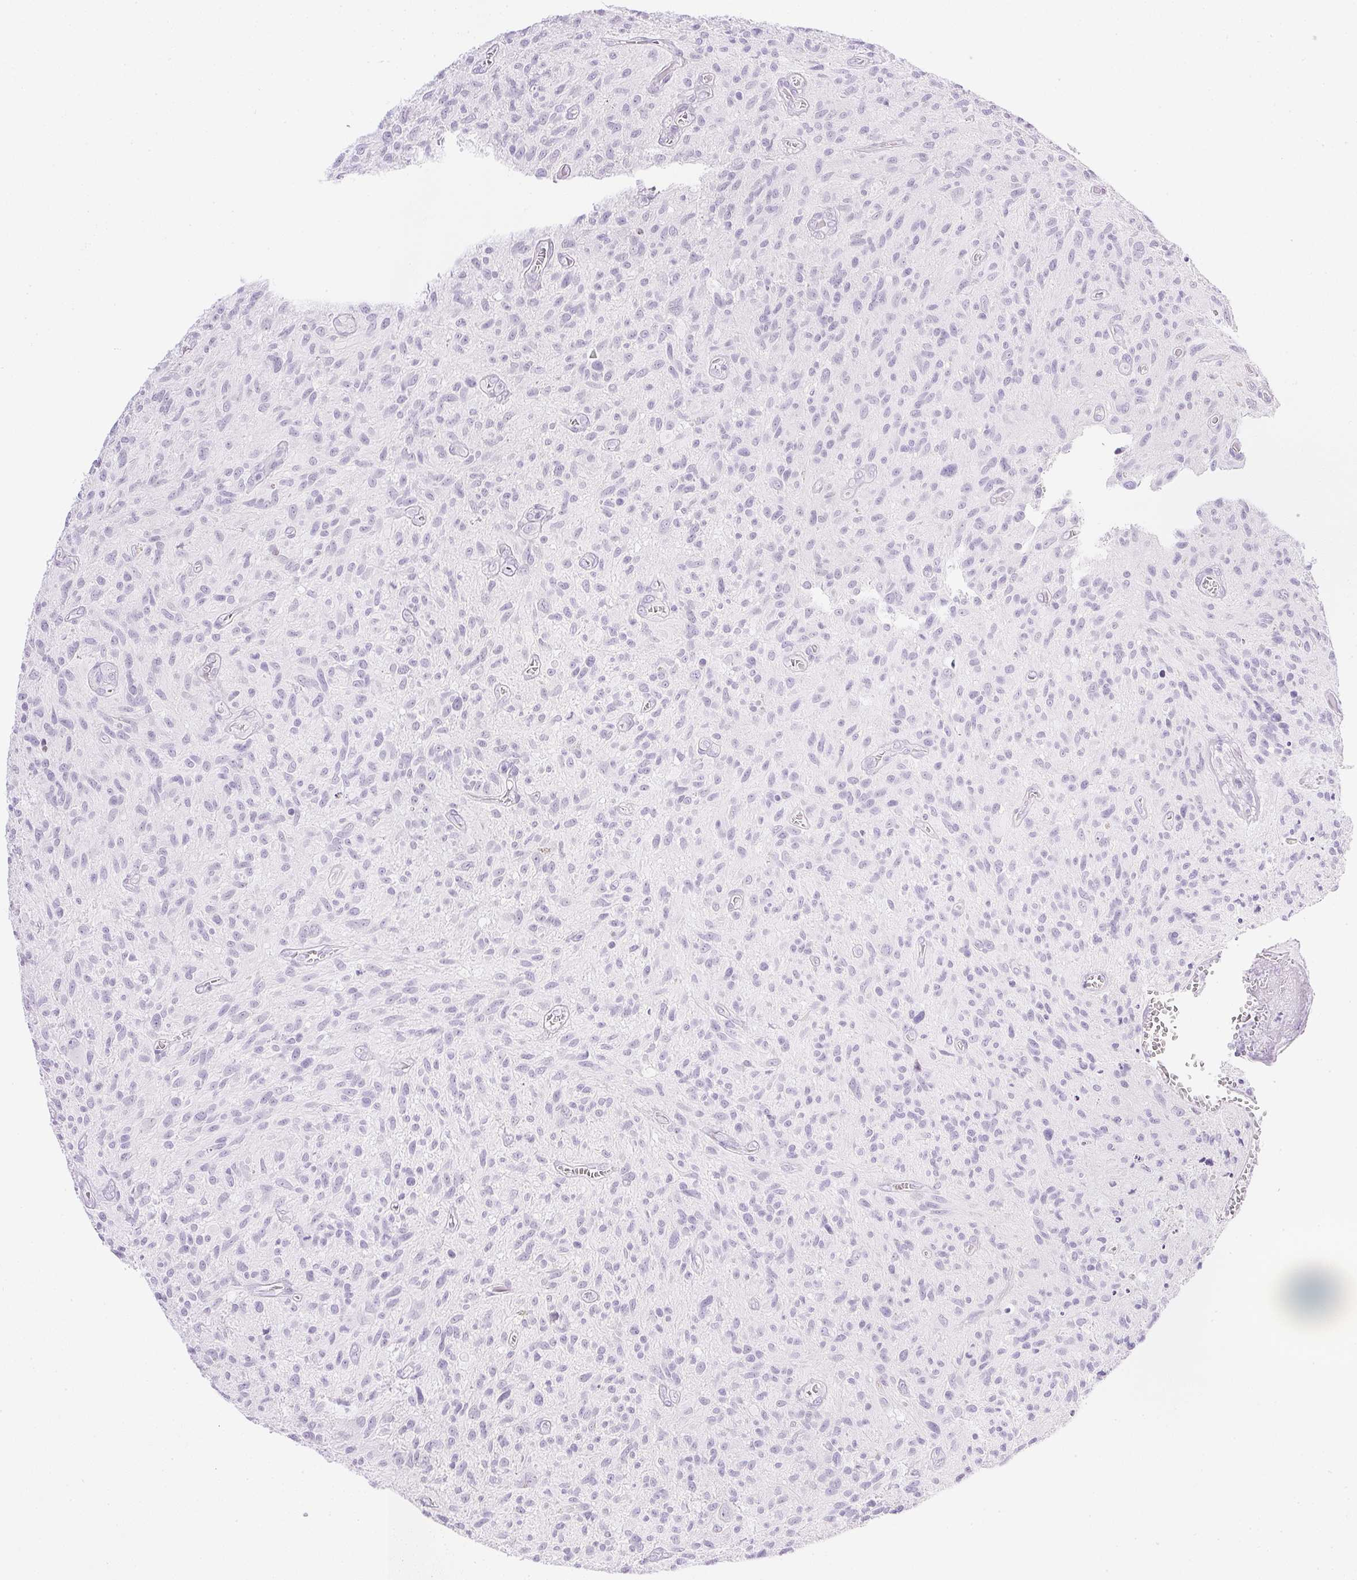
{"staining": {"intensity": "negative", "quantity": "none", "location": "none"}, "tissue": "glioma", "cell_type": "Tumor cells", "image_type": "cancer", "snomed": [{"axis": "morphology", "description": "Glioma, malignant, High grade"}, {"axis": "topography", "description": "Brain"}], "caption": "A micrograph of human glioma is negative for staining in tumor cells. The staining was performed using DAB to visualize the protein expression in brown, while the nuclei were stained in blue with hematoxylin (Magnification: 20x).", "gene": "CPB1", "patient": {"sex": "male", "age": 75}}